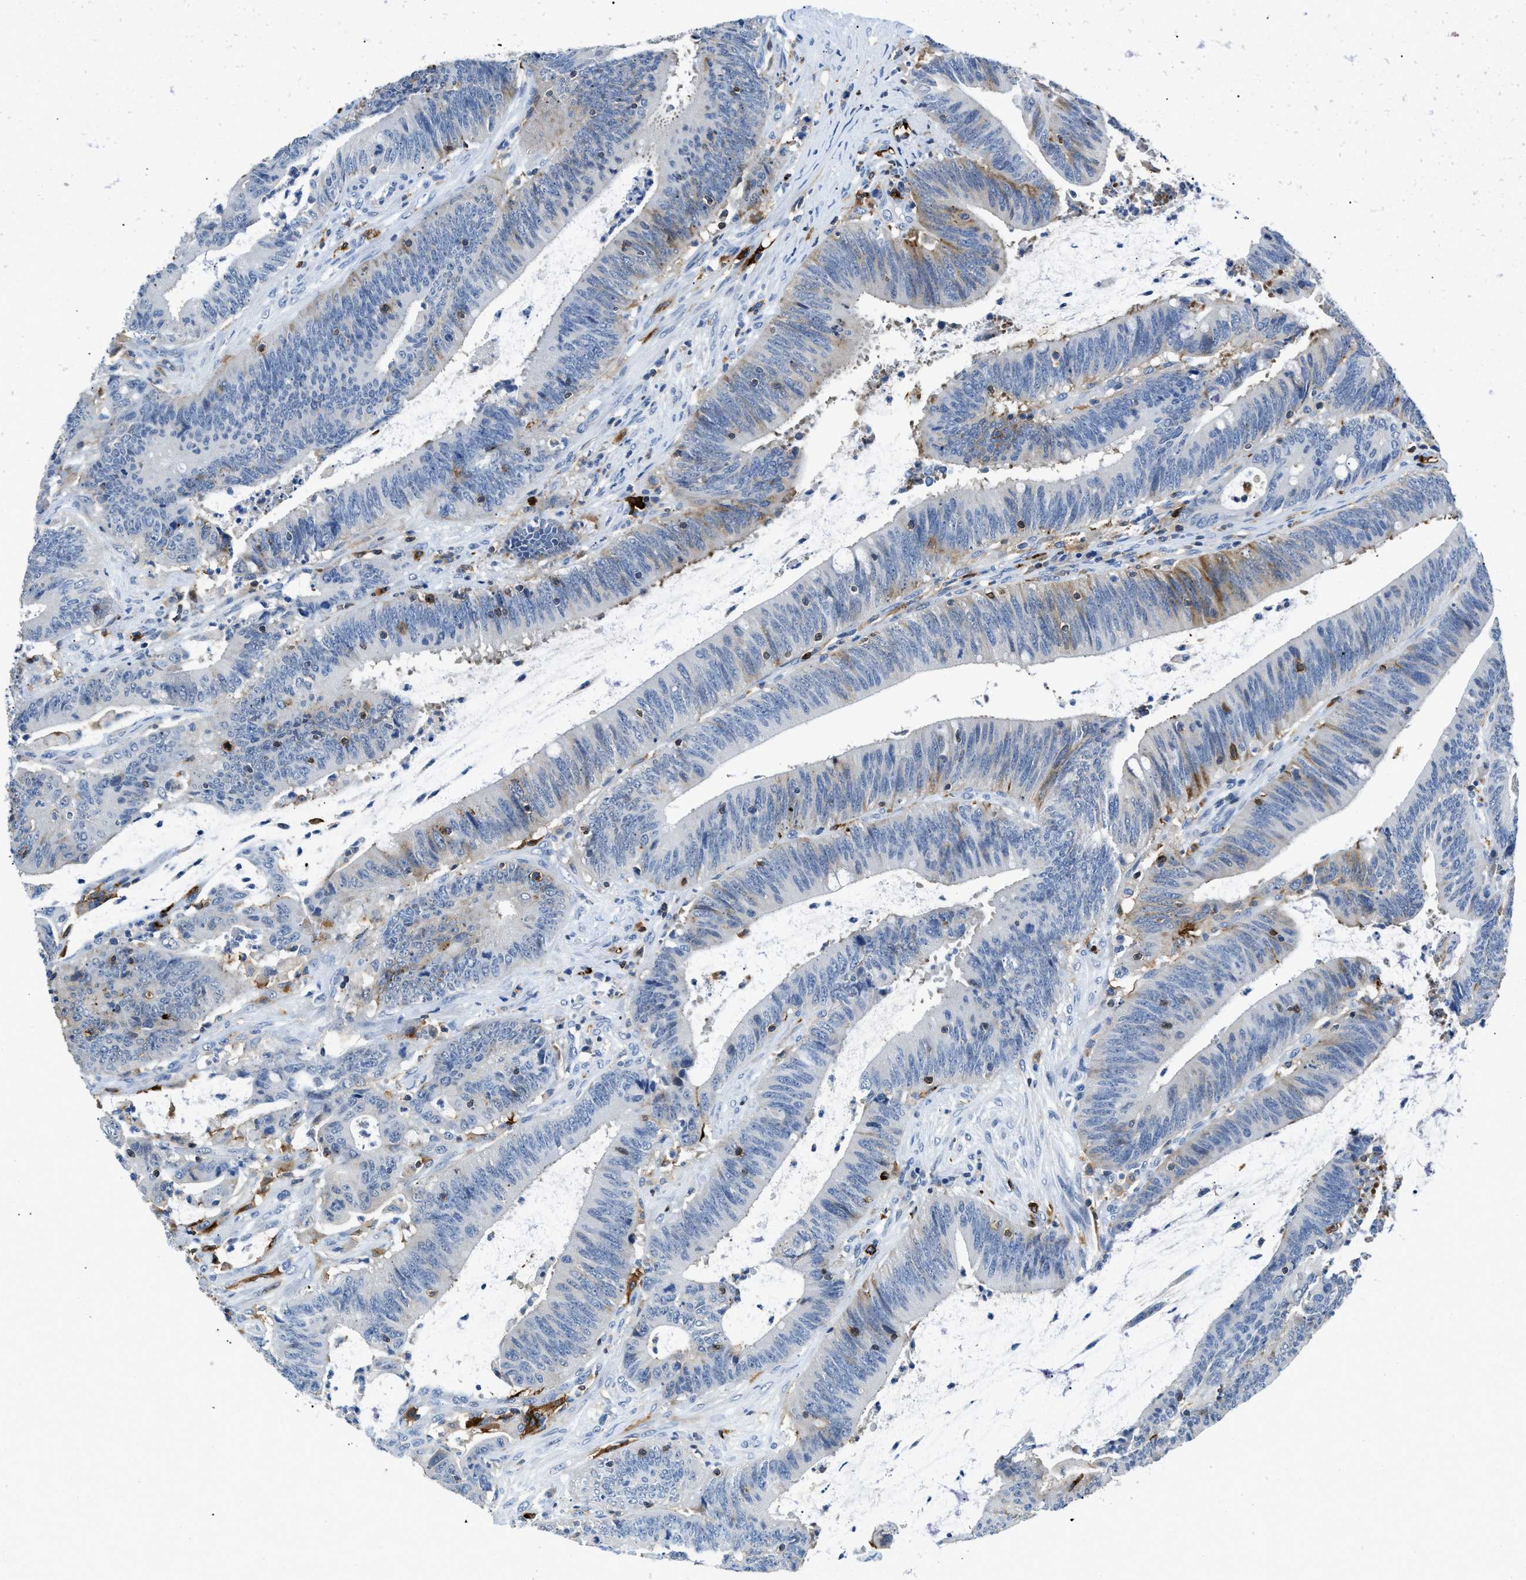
{"staining": {"intensity": "weak", "quantity": "<25%", "location": "cytoplasmic/membranous"}, "tissue": "colorectal cancer", "cell_type": "Tumor cells", "image_type": "cancer", "snomed": [{"axis": "morphology", "description": "Normal tissue, NOS"}, {"axis": "morphology", "description": "Adenocarcinoma, NOS"}, {"axis": "topography", "description": "Rectum"}], "caption": "DAB immunohistochemical staining of human adenocarcinoma (colorectal) demonstrates no significant positivity in tumor cells.", "gene": "CD226", "patient": {"sex": "female", "age": 66}}